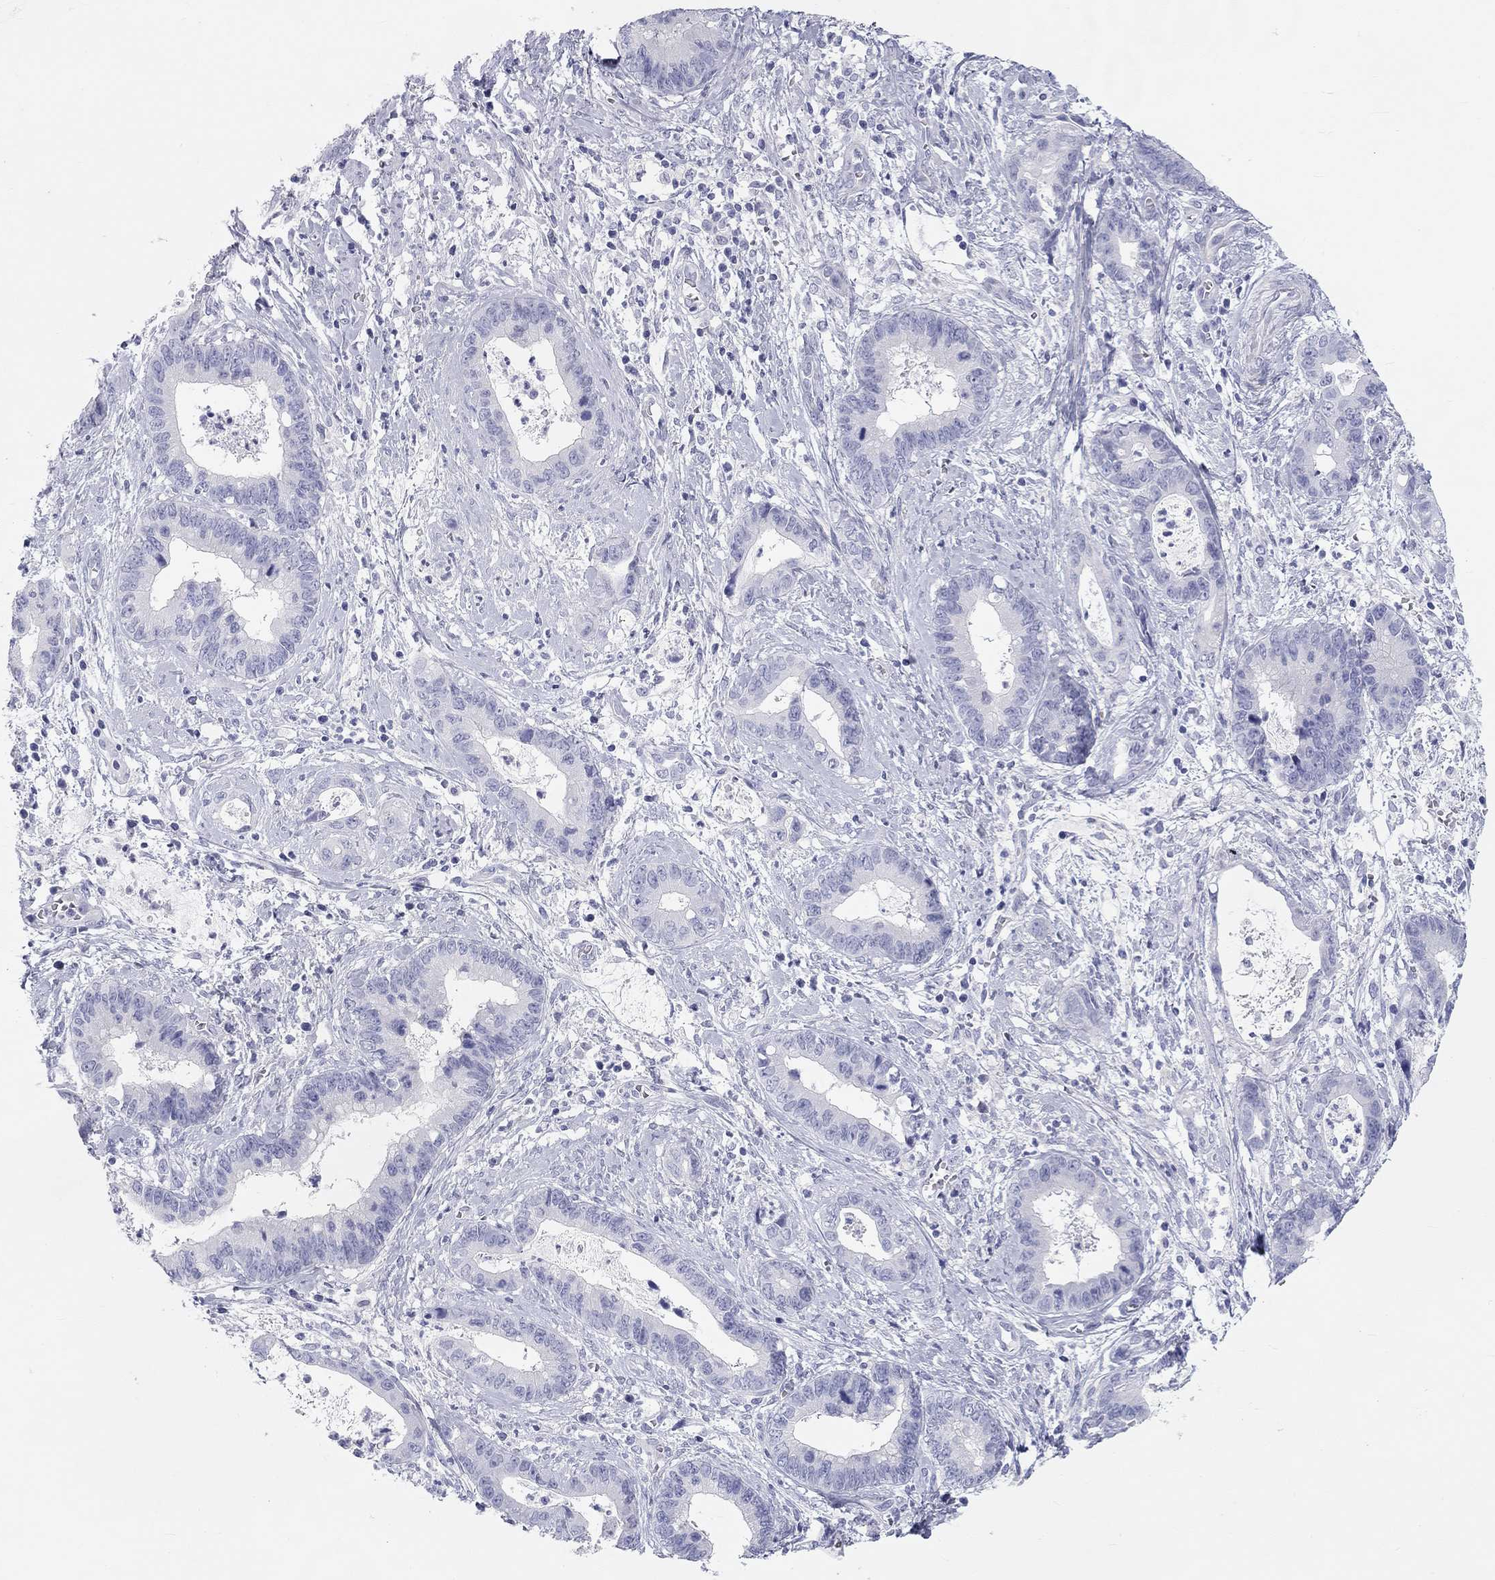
{"staining": {"intensity": "negative", "quantity": "none", "location": "none"}, "tissue": "cervical cancer", "cell_type": "Tumor cells", "image_type": "cancer", "snomed": [{"axis": "morphology", "description": "Adenocarcinoma, NOS"}, {"axis": "topography", "description": "Cervix"}], "caption": "Cervical adenocarcinoma was stained to show a protein in brown. There is no significant positivity in tumor cells.", "gene": "PCDHGC5", "patient": {"sex": "female", "age": 44}}